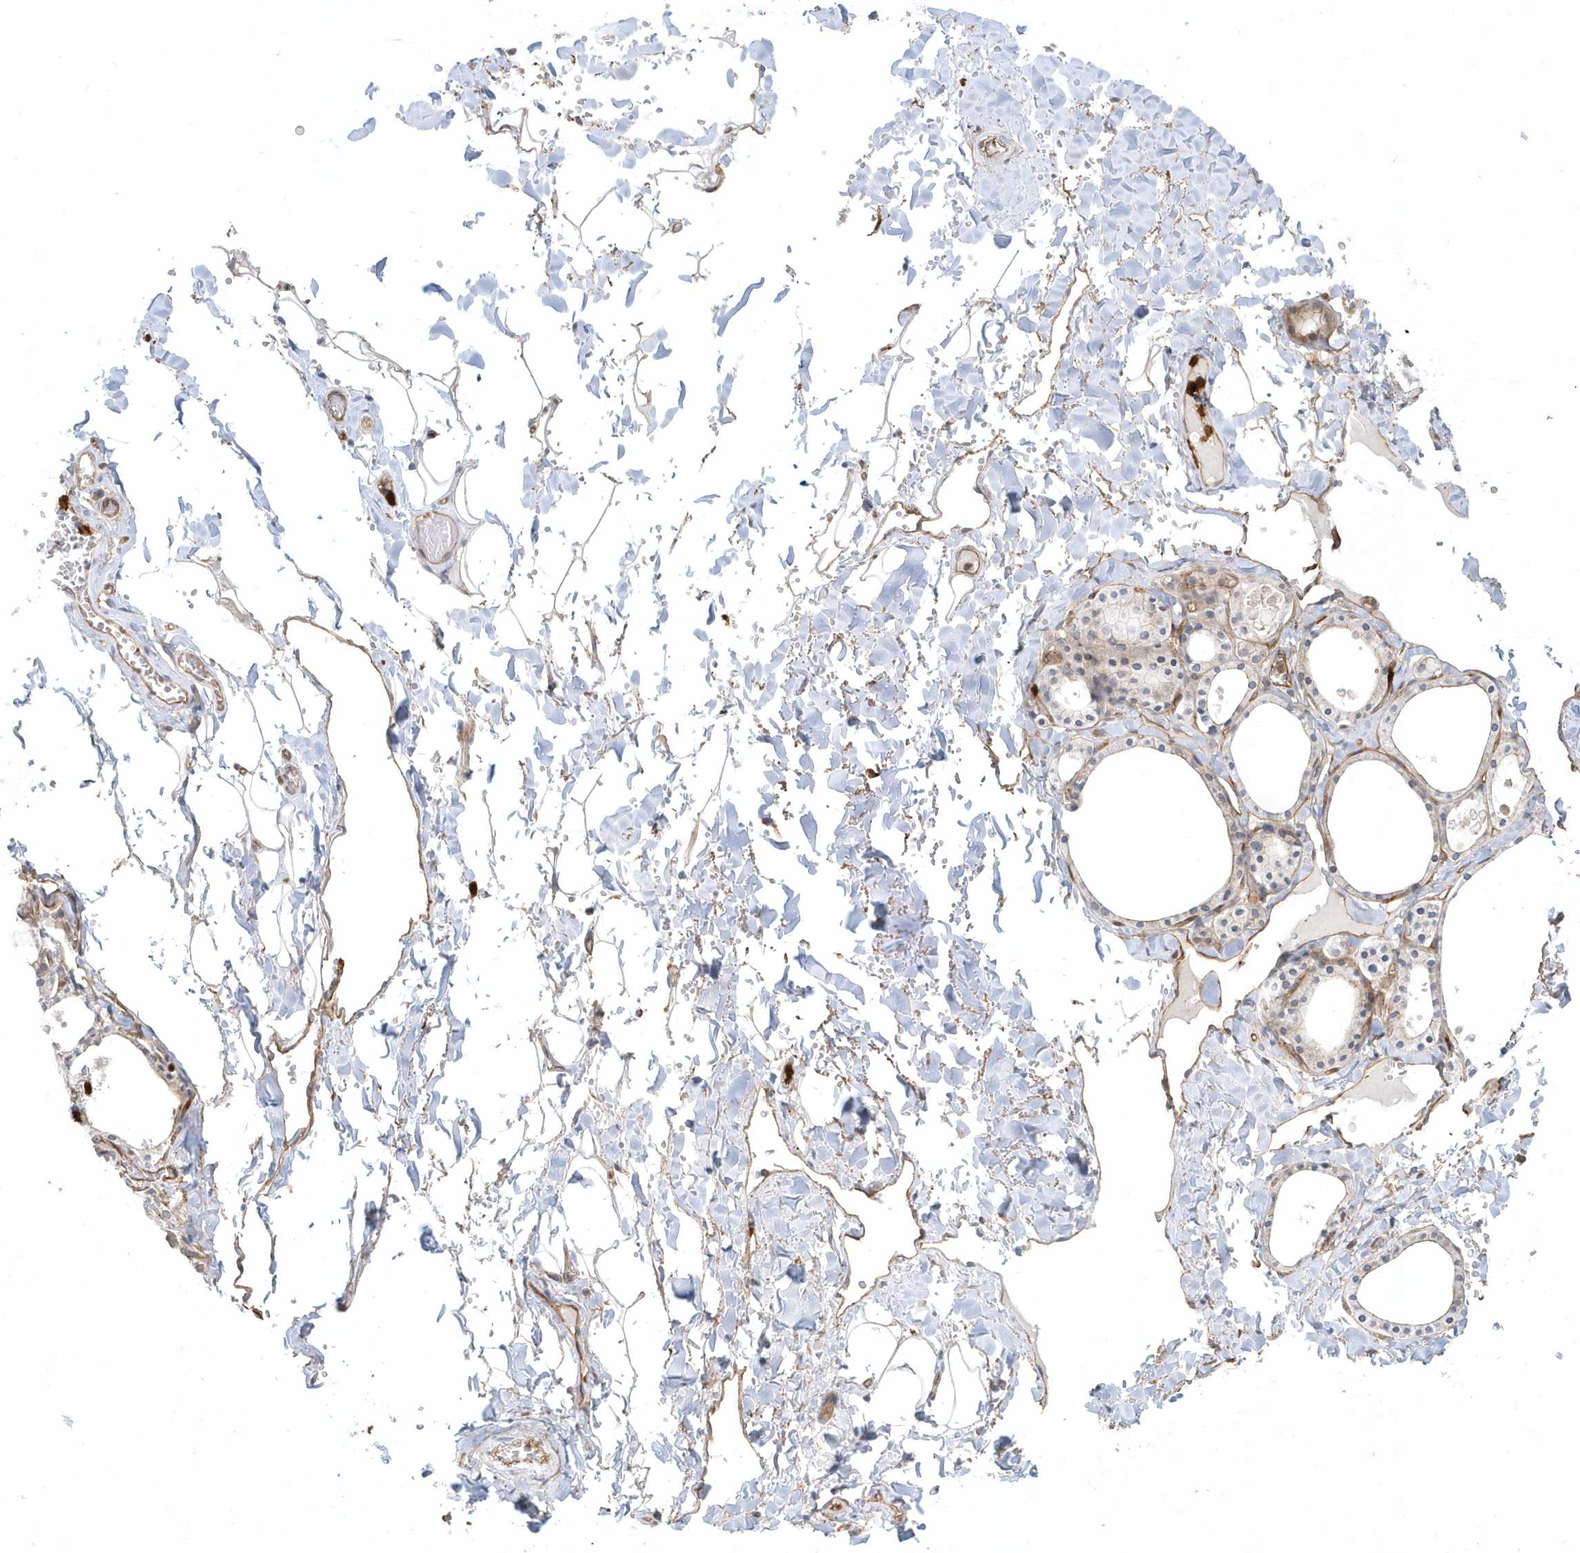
{"staining": {"intensity": "weak", "quantity": ">75%", "location": "cytoplasmic/membranous"}, "tissue": "thyroid gland", "cell_type": "Glandular cells", "image_type": "normal", "snomed": [{"axis": "morphology", "description": "Normal tissue, NOS"}, {"axis": "topography", "description": "Thyroid gland"}], "caption": "Thyroid gland stained with immunohistochemistry reveals weak cytoplasmic/membranous staining in about >75% of glandular cells.", "gene": "DNAH1", "patient": {"sex": "male", "age": 56}}